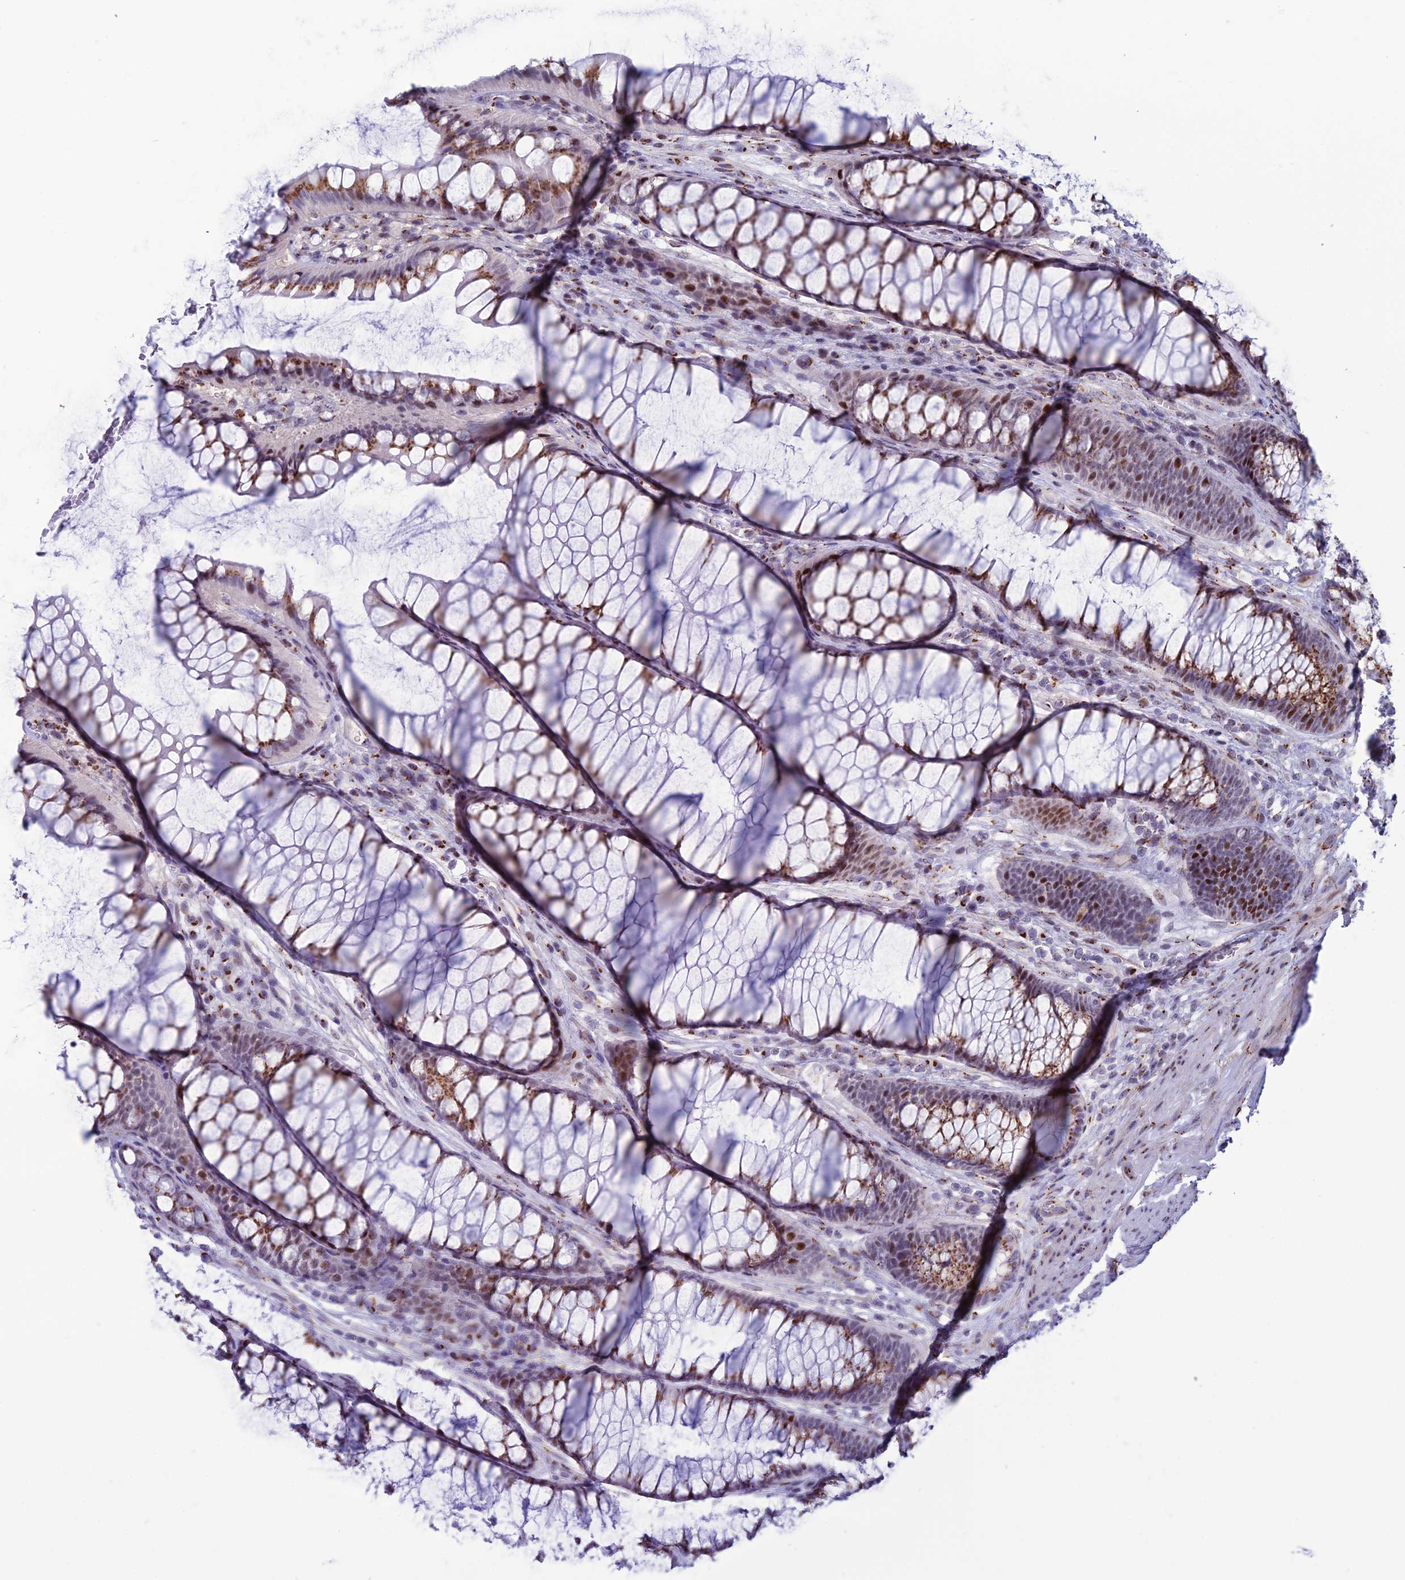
{"staining": {"intensity": "weak", "quantity": "25%-75%", "location": "cytoplasmic/membranous"}, "tissue": "colon", "cell_type": "Endothelial cells", "image_type": "normal", "snomed": [{"axis": "morphology", "description": "Normal tissue, NOS"}, {"axis": "topography", "description": "Colon"}], "caption": "The micrograph demonstrates staining of normal colon, revealing weak cytoplasmic/membranous protein staining (brown color) within endothelial cells. Using DAB (3,3'-diaminobenzidine) (brown) and hematoxylin (blue) stains, captured at high magnification using brightfield microscopy.", "gene": "PLEKHA4", "patient": {"sex": "female", "age": 82}}